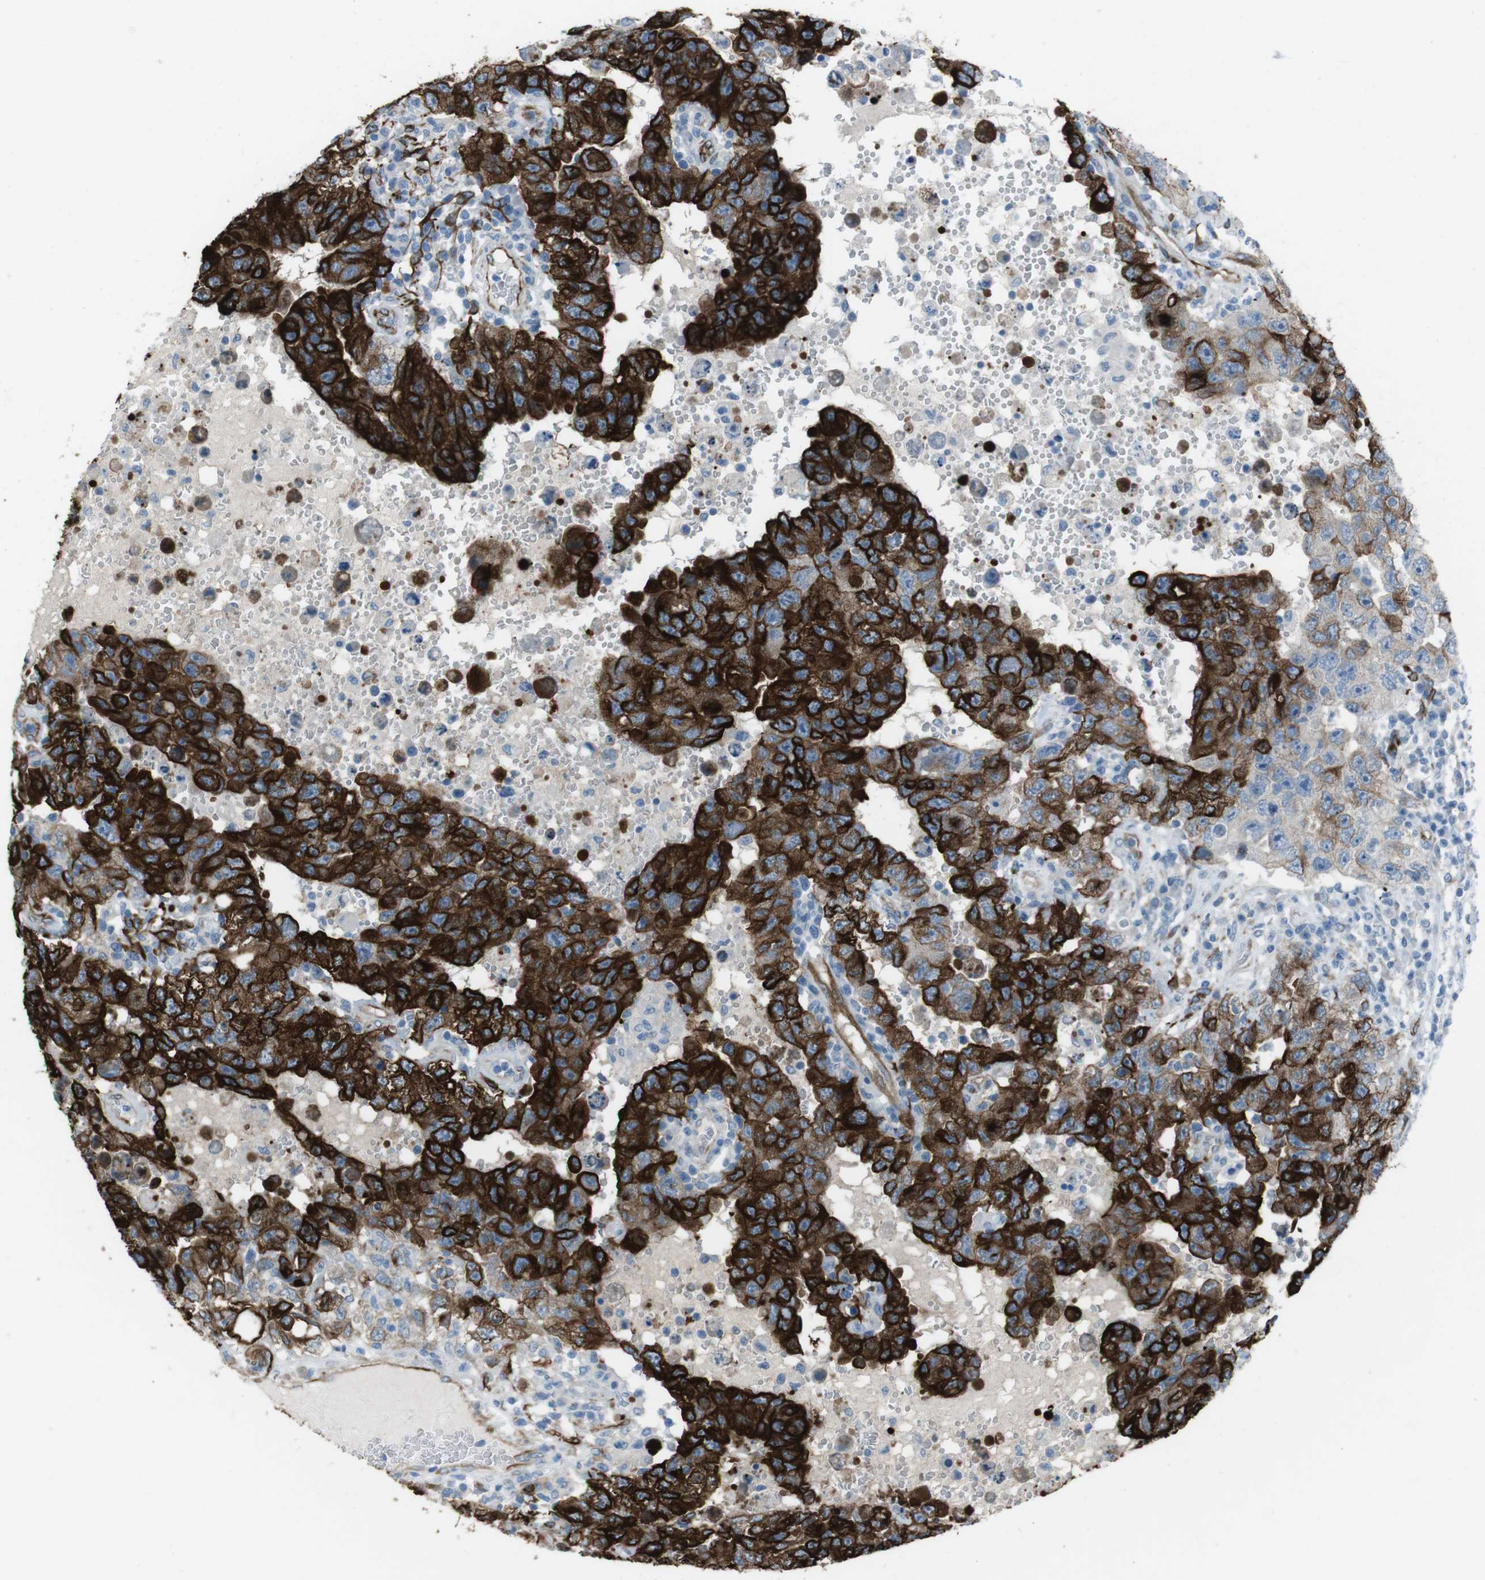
{"staining": {"intensity": "strong", "quantity": ">75%", "location": "cytoplasmic/membranous"}, "tissue": "testis cancer", "cell_type": "Tumor cells", "image_type": "cancer", "snomed": [{"axis": "morphology", "description": "Carcinoma, Embryonal, NOS"}, {"axis": "topography", "description": "Testis"}], "caption": "Immunohistochemical staining of human testis cancer exhibits high levels of strong cytoplasmic/membranous staining in approximately >75% of tumor cells.", "gene": "TUBB2A", "patient": {"sex": "male", "age": 26}}